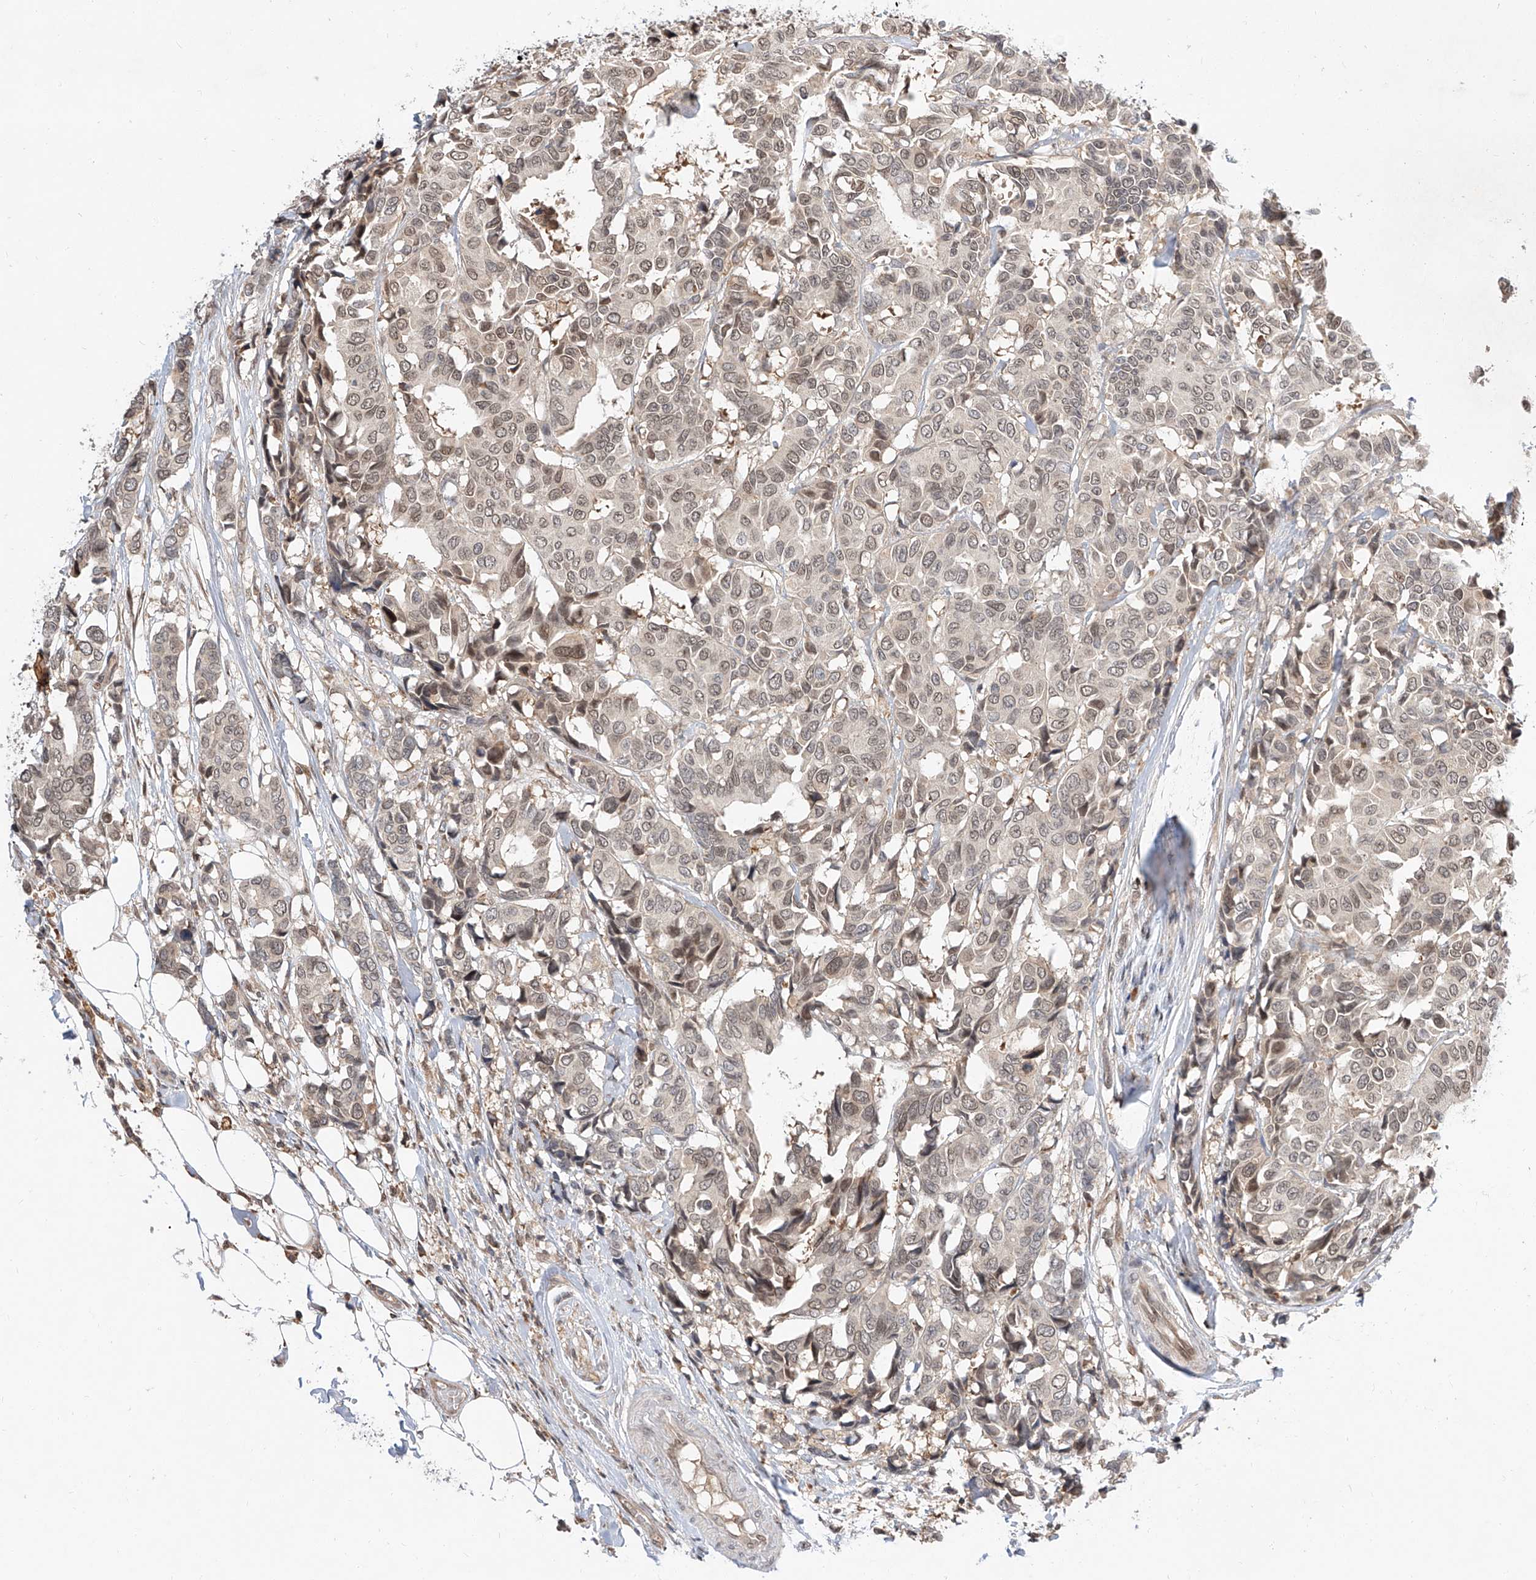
{"staining": {"intensity": "weak", "quantity": ">75%", "location": "nuclear"}, "tissue": "breast cancer", "cell_type": "Tumor cells", "image_type": "cancer", "snomed": [{"axis": "morphology", "description": "Duct carcinoma"}, {"axis": "topography", "description": "Breast"}], "caption": "High-power microscopy captured an immunohistochemistry (IHC) histopathology image of breast intraductal carcinoma, revealing weak nuclear expression in approximately >75% of tumor cells. The staining is performed using DAB (3,3'-diaminobenzidine) brown chromogen to label protein expression. The nuclei are counter-stained blue using hematoxylin.", "gene": "DIRAS3", "patient": {"sex": "female", "age": 87}}